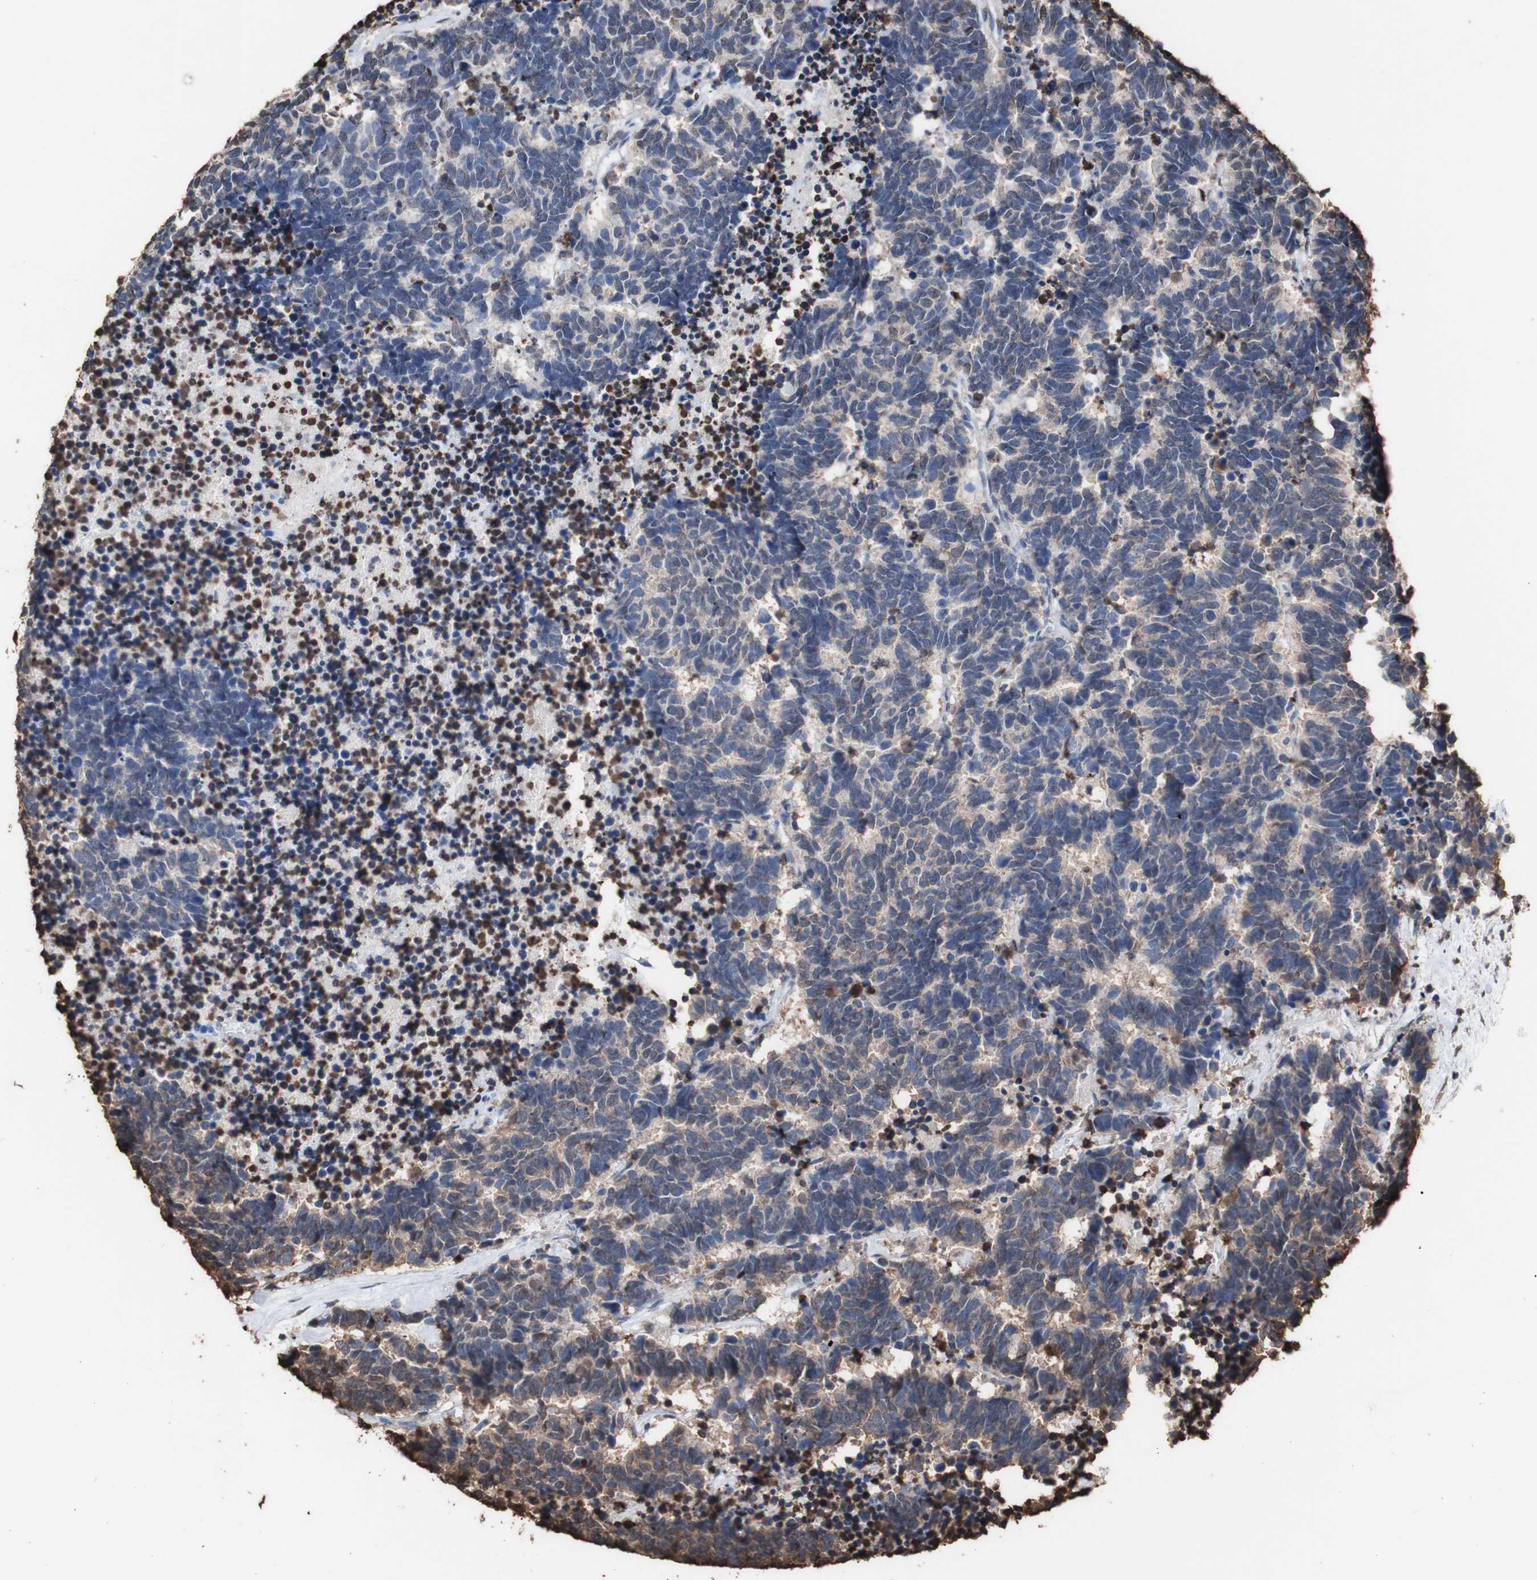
{"staining": {"intensity": "negative", "quantity": "none", "location": "none"}, "tissue": "carcinoid", "cell_type": "Tumor cells", "image_type": "cancer", "snomed": [{"axis": "morphology", "description": "Carcinoma, NOS"}, {"axis": "morphology", "description": "Carcinoid, malignant, NOS"}, {"axis": "topography", "description": "Urinary bladder"}], "caption": "DAB immunohistochemical staining of human carcinoma demonstrates no significant positivity in tumor cells.", "gene": "PIDD1", "patient": {"sex": "male", "age": 57}}